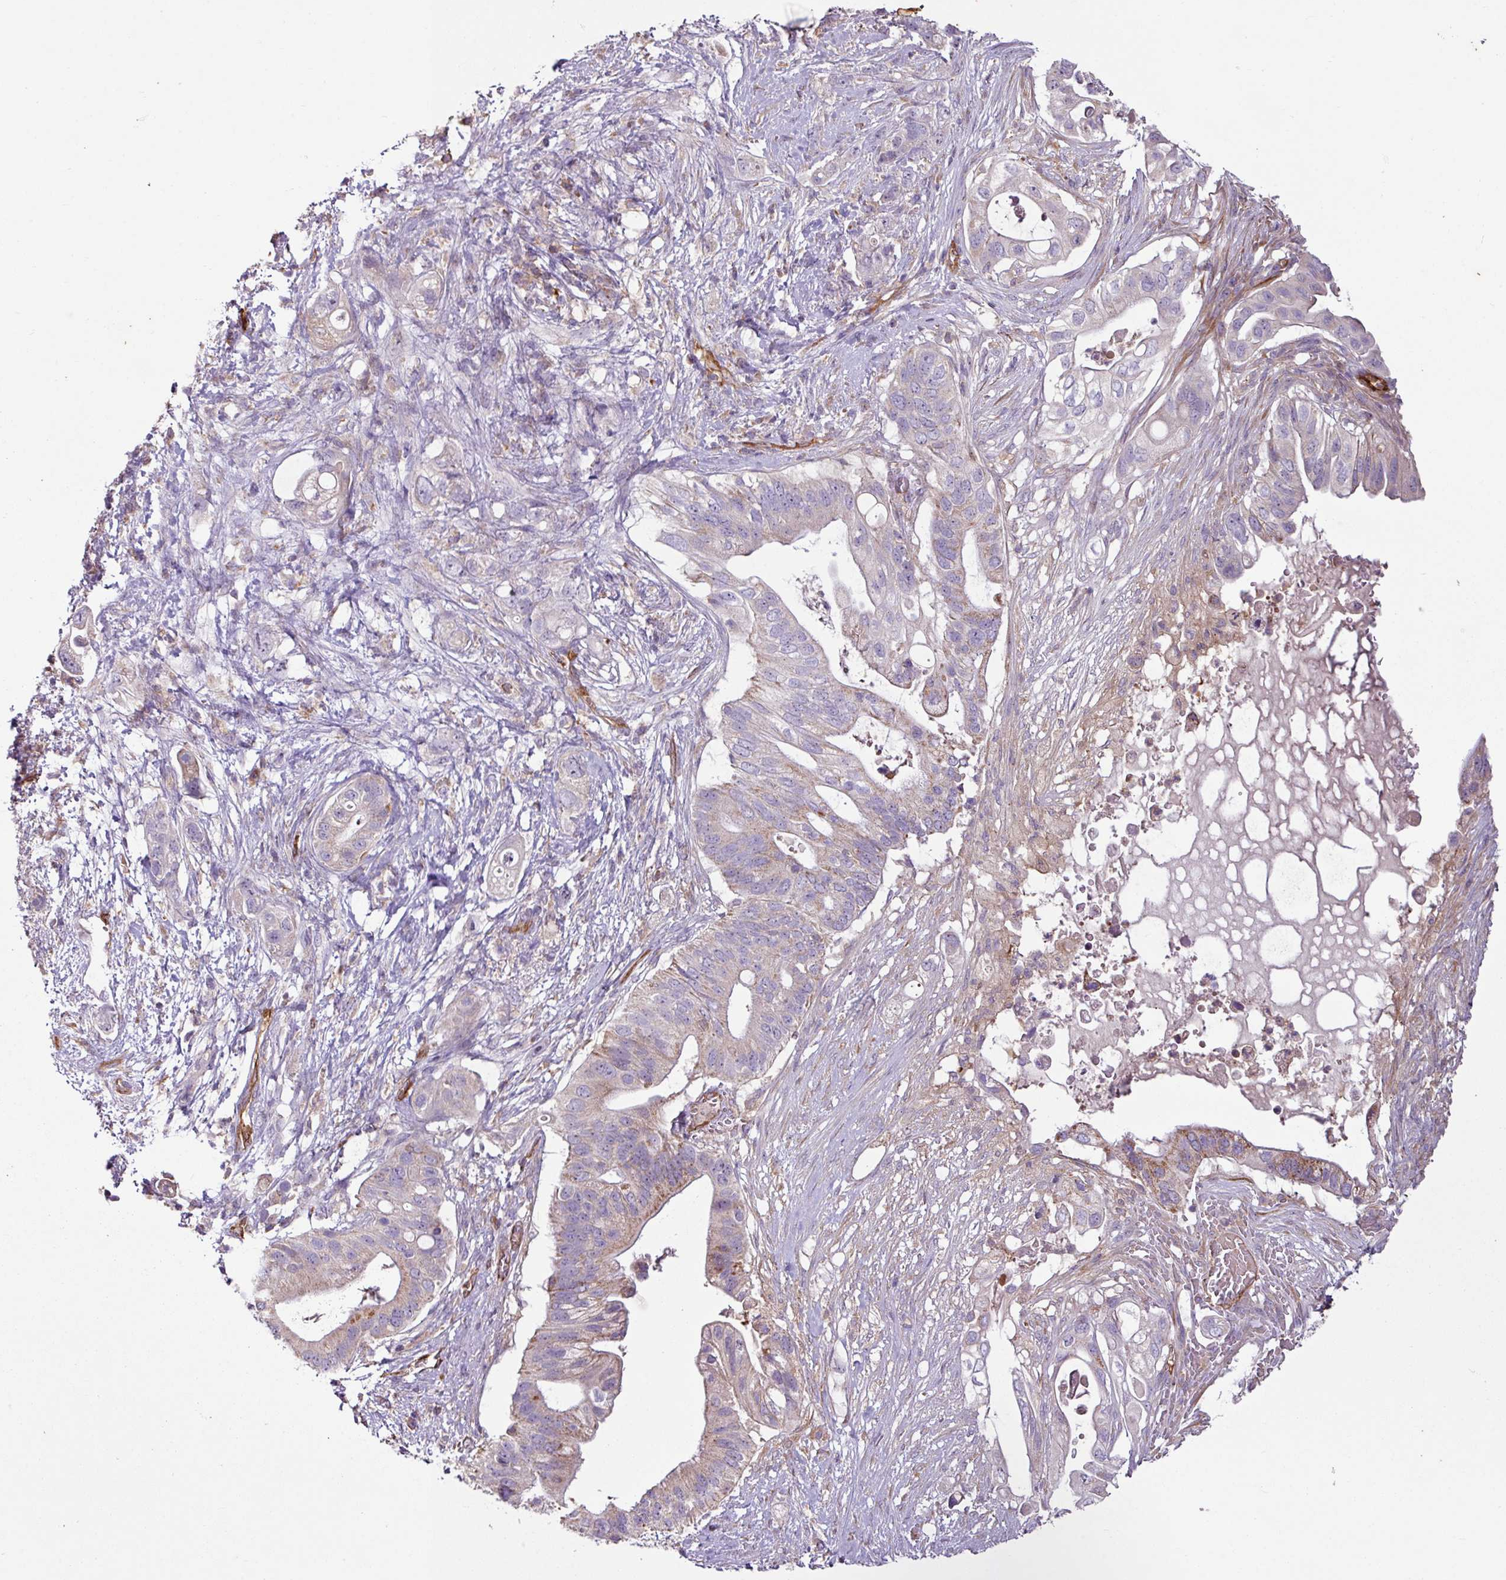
{"staining": {"intensity": "moderate", "quantity": "<25%", "location": "cytoplasmic/membranous"}, "tissue": "pancreatic cancer", "cell_type": "Tumor cells", "image_type": "cancer", "snomed": [{"axis": "morphology", "description": "Adenocarcinoma, NOS"}, {"axis": "topography", "description": "Pancreas"}], "caption": "Protein staining reveals moderate cytoplasmic/membranous staining in approximately <25% of tumor cells in pancreatic adenocarcinoma.", "gene": "ZNF106", "patient": {"sex": "female", "age": 72}}